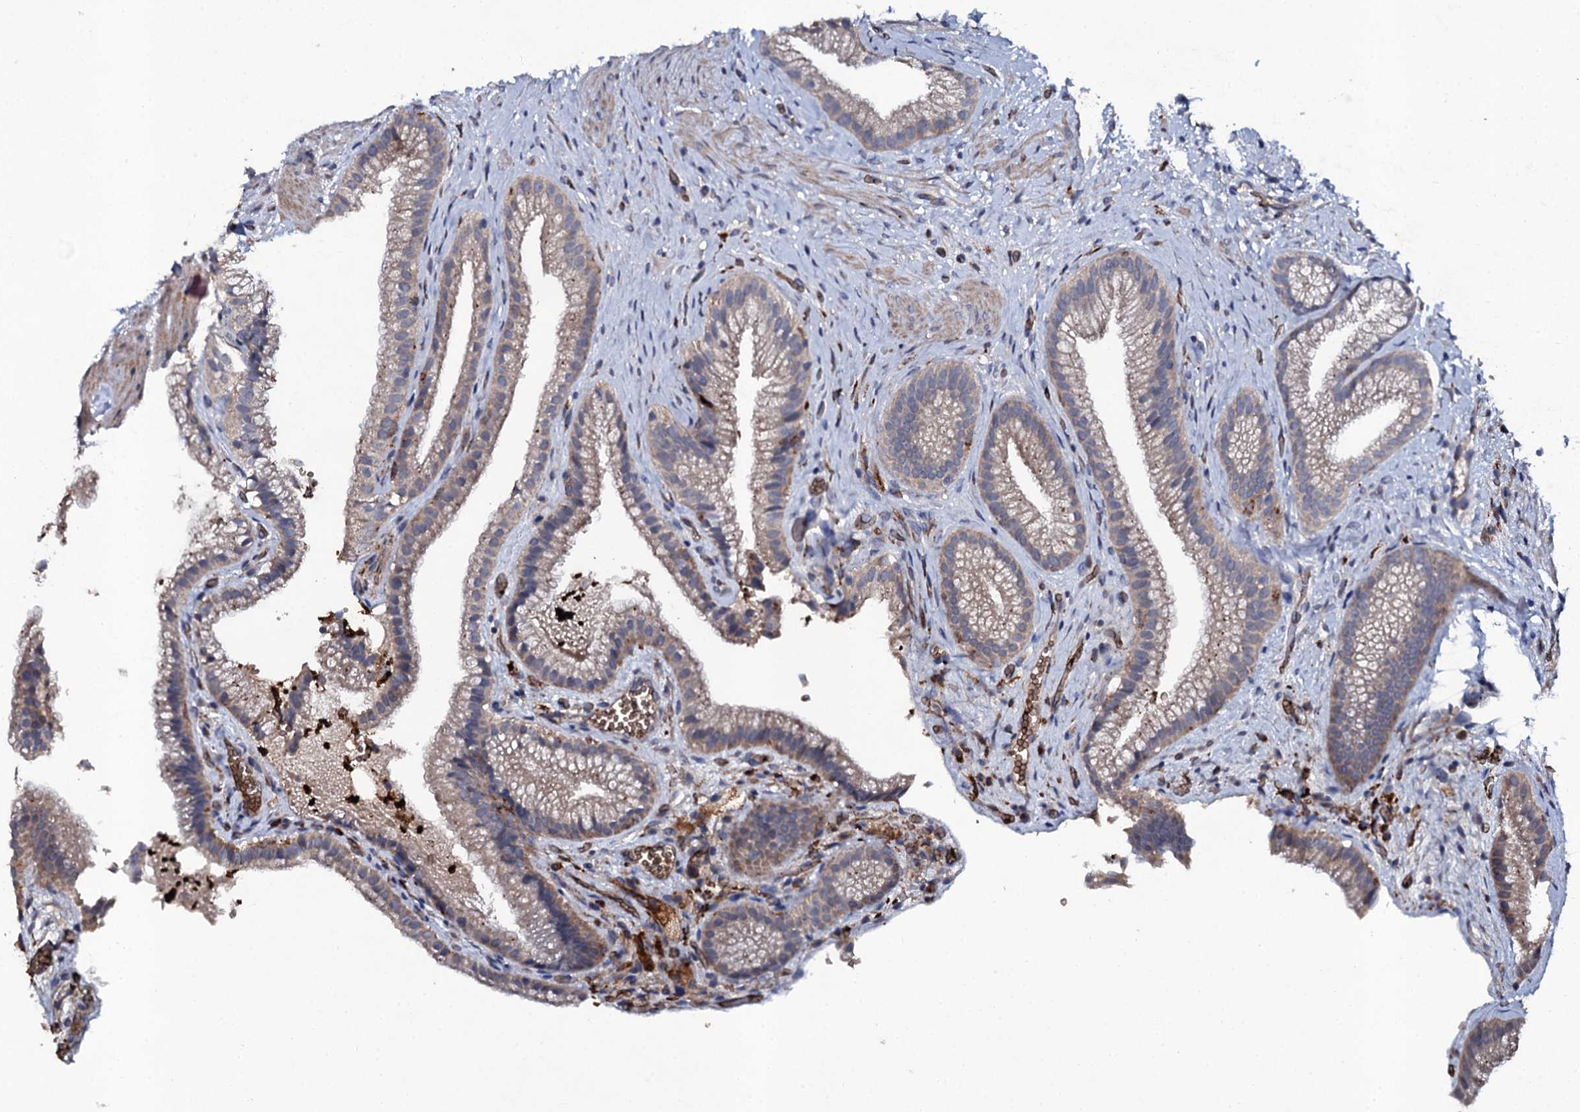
{"staining": {"intensity": "weak", "quantity": ">75%", "location": "cytoplasmic/membranous"}, "tissue": "gallbladder", "cell_type": "Glandular cells", "image_type": "normal", "snomed": [{"axis": "morphology", "description": "Normal tissue, NOS"}, {"axis": "morphology", "description": "Inflammation, NOS"}, {"axis": "topography", "description": "Gallbladder"}], "caption": "Protein analysis of normal gallbladder displays weak cytoplasmic/membranous positivity in approximately >75% of glandular cells.", "gene": "LRRC28", "patient": {"sex": "male", "age": 51}}